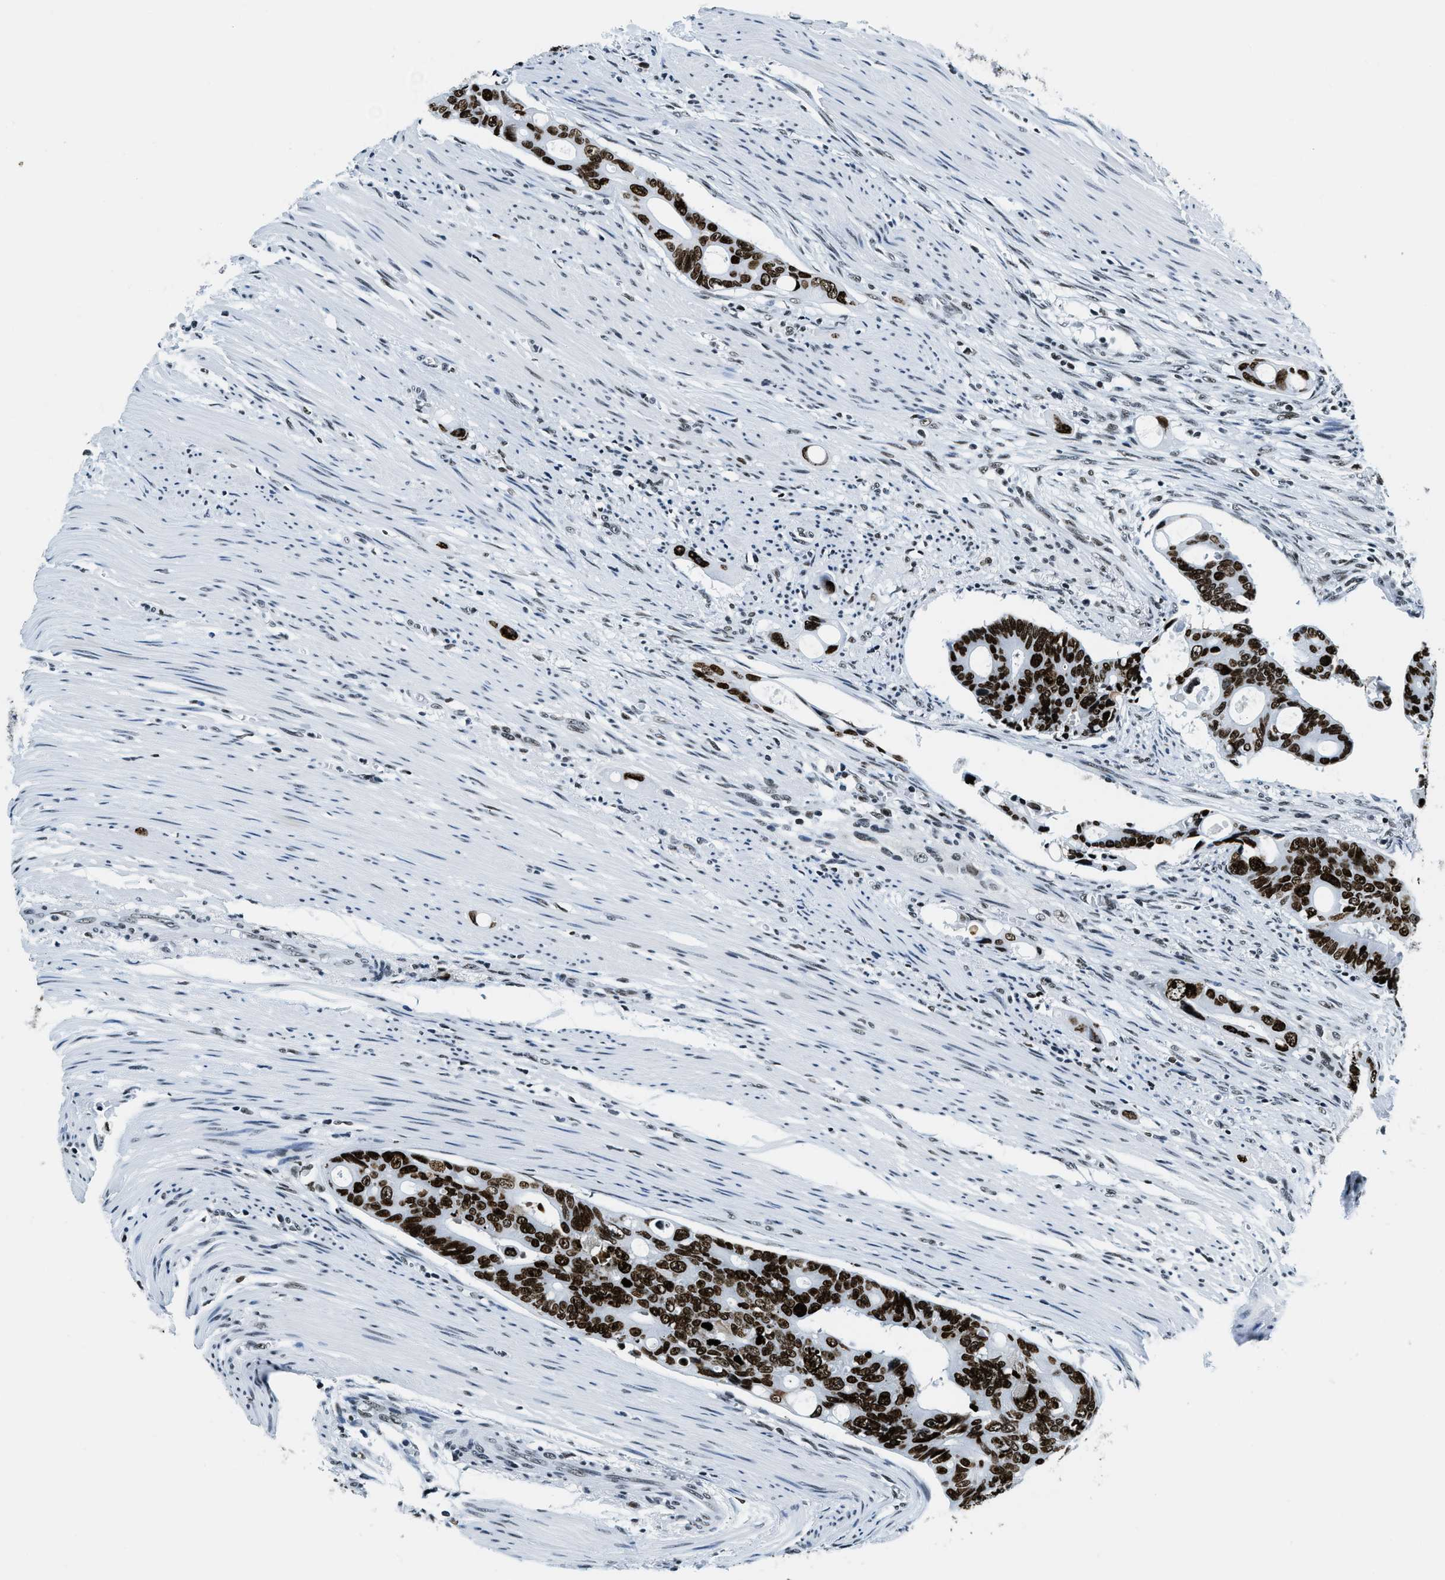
{"staining": {"intensity": "strong", "quantity": ">75%", "location": "nuclear"}, "tissue": "colorectal cancer", "cell_type": "Tumor cells", "image_type": "cancer", "snomed": [{"axis": "morphology", "description": "Adenocarcinoma, NOS"}, {"axis": "topography", "description": "Colon"}], "caption": "Protein analysis of colorectal adenocarcinoma tissue exhibits strong nuclear staining in approximately >75% of tumor cells.", "gene": "TOP1", "patient": {"sex": "female", "age": 57}}